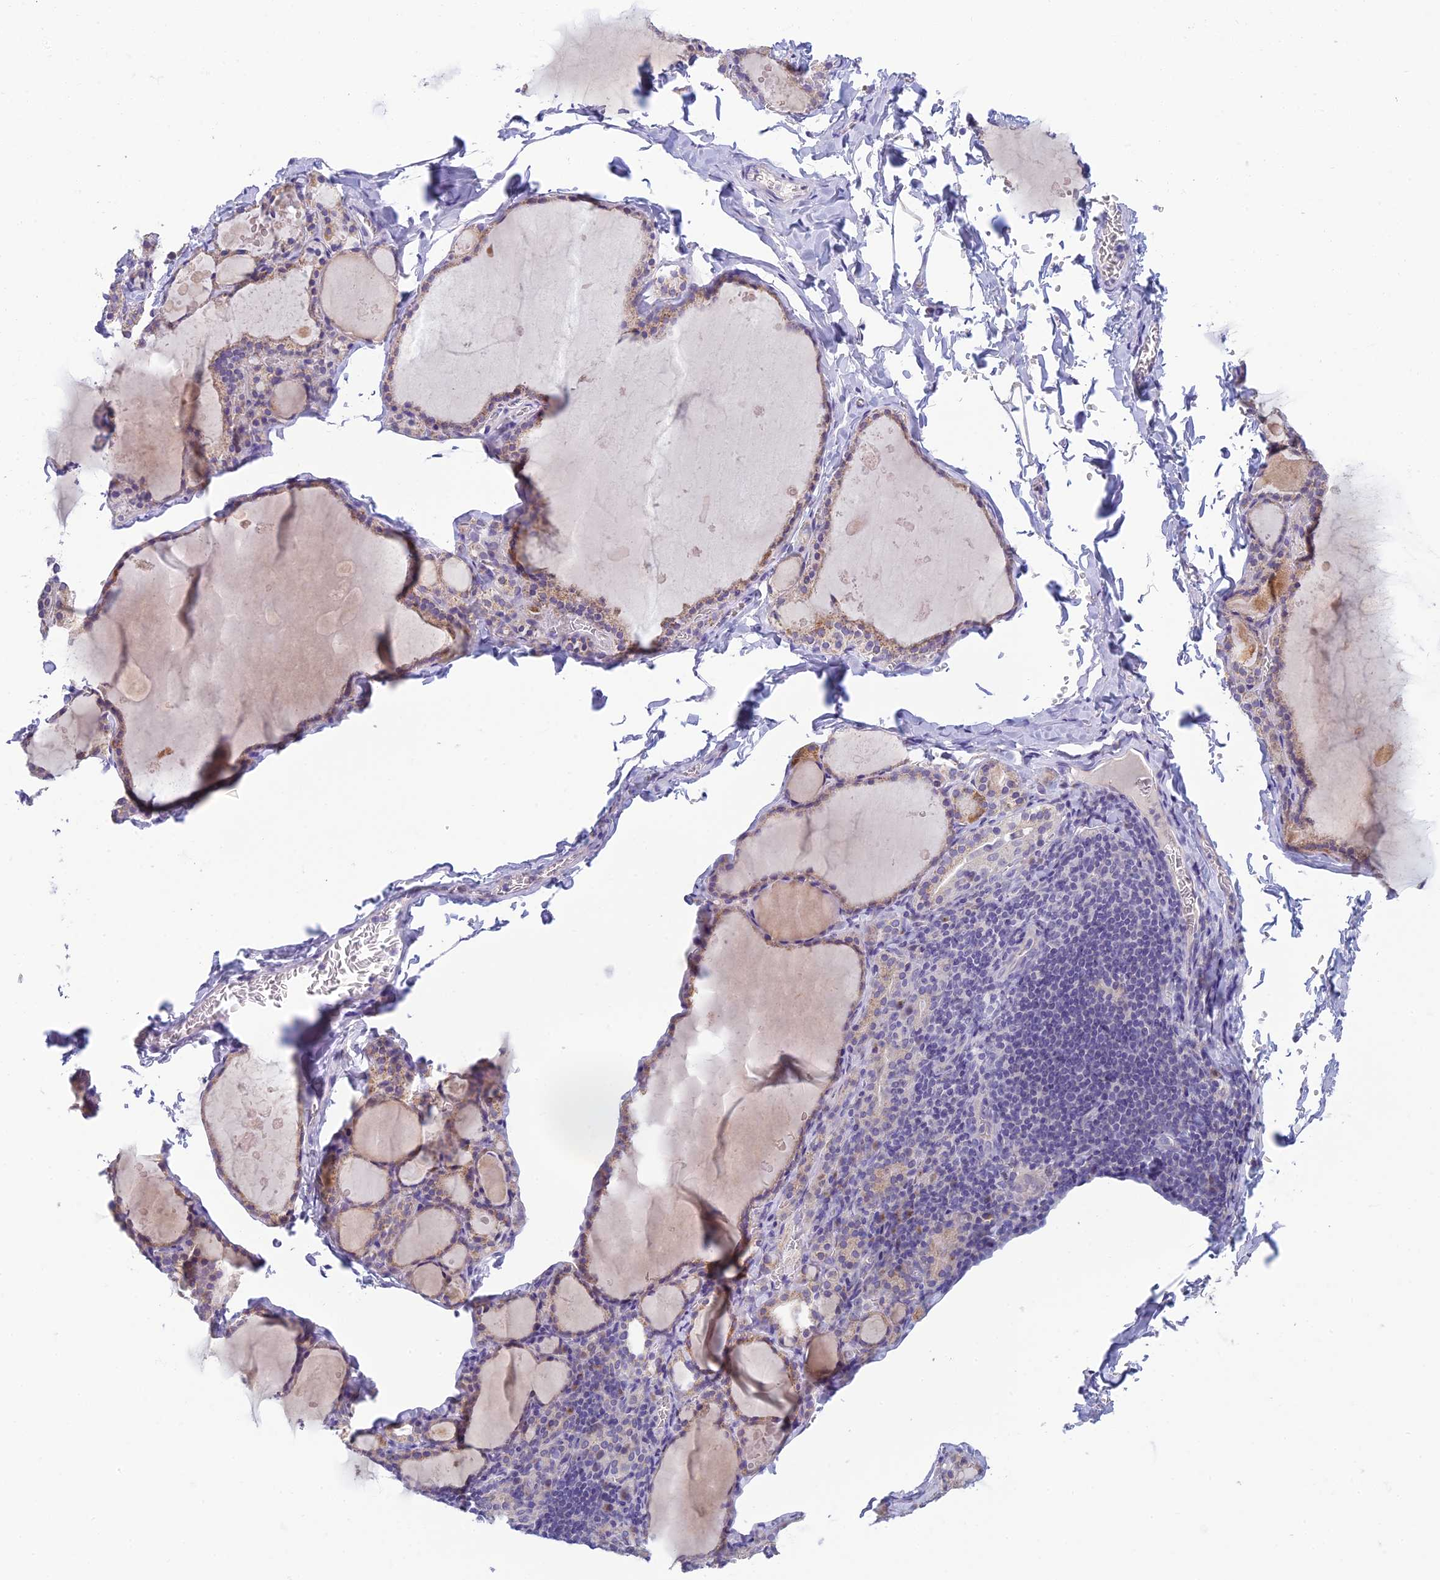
{"staining": {"intensity": "weak", "quantity": "25%-75%", "location": "cytoplasmic/membranous"}, "tissue": "thyroid gland", "cell_type": "Glandular cells", "image_type": "normal", "snomed": [{"axis": "morphology", "description": "Normal tissue, NOS"}, {"axis": "topography", "description": "Thyroid gland"}], "caption": "This micrograph displays IHC staining of unremarkable human thyroid gland, with low weak cytoplasmic/membranous staining in about 25%-75% of glandular cells.", "gene": "SLC25A41", "patient": {"sex": "male", "age": 56}}